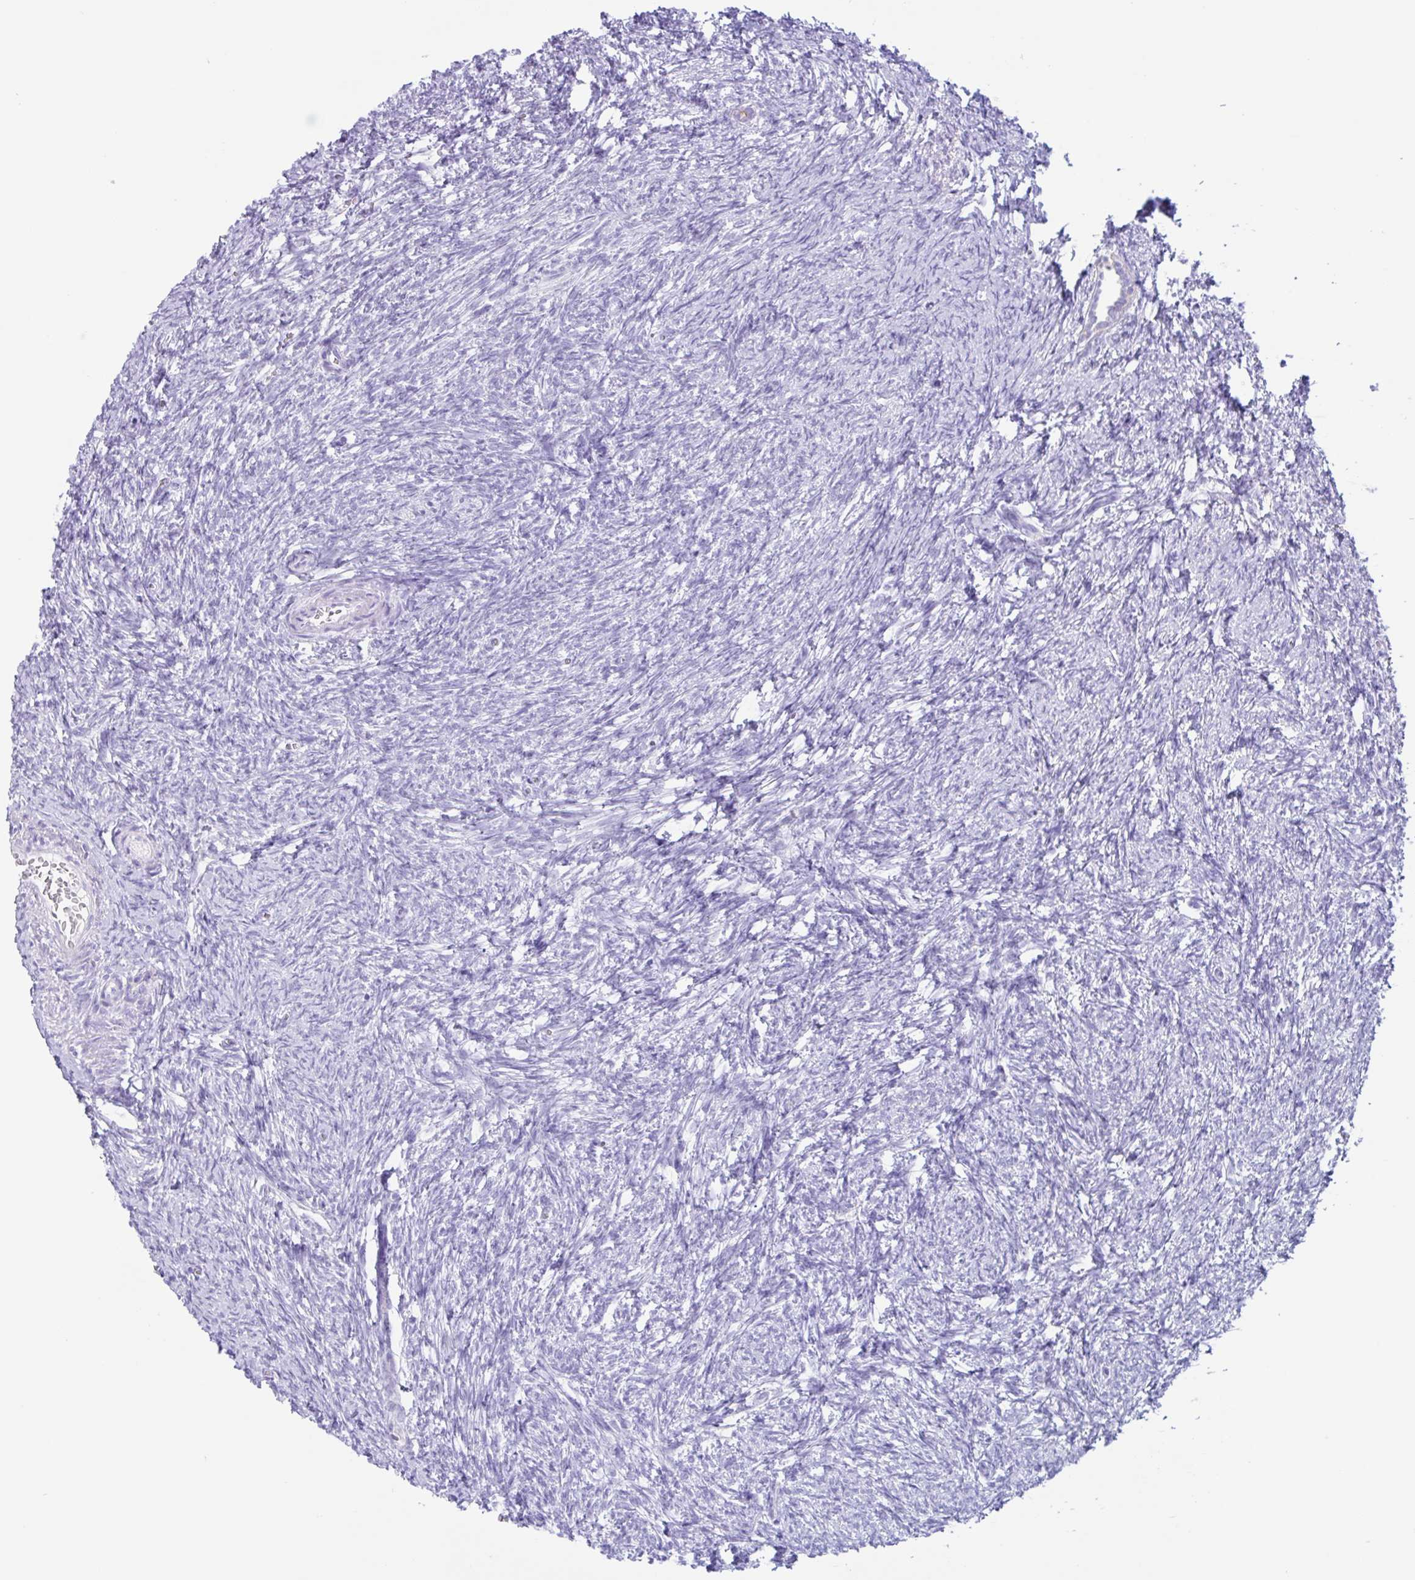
{"staining": {"intensity": "negative", "quantity": "none", "location": "none"}, "tissue": "ovary", "cell_type": "Follicle cells", "image_type": "normal", "snomed": [{"axis": "morphology", "description": "Normal tissue, NOS"}, {"axis": "topography", "description": "Ovary"}], "caption": "Immunohistochemistry image of normal ovary stained for a protein (brown), which displays no expression in follicle cells.", "gene": "DTWD2", "patient": {"sex": "female", "age": 41}}